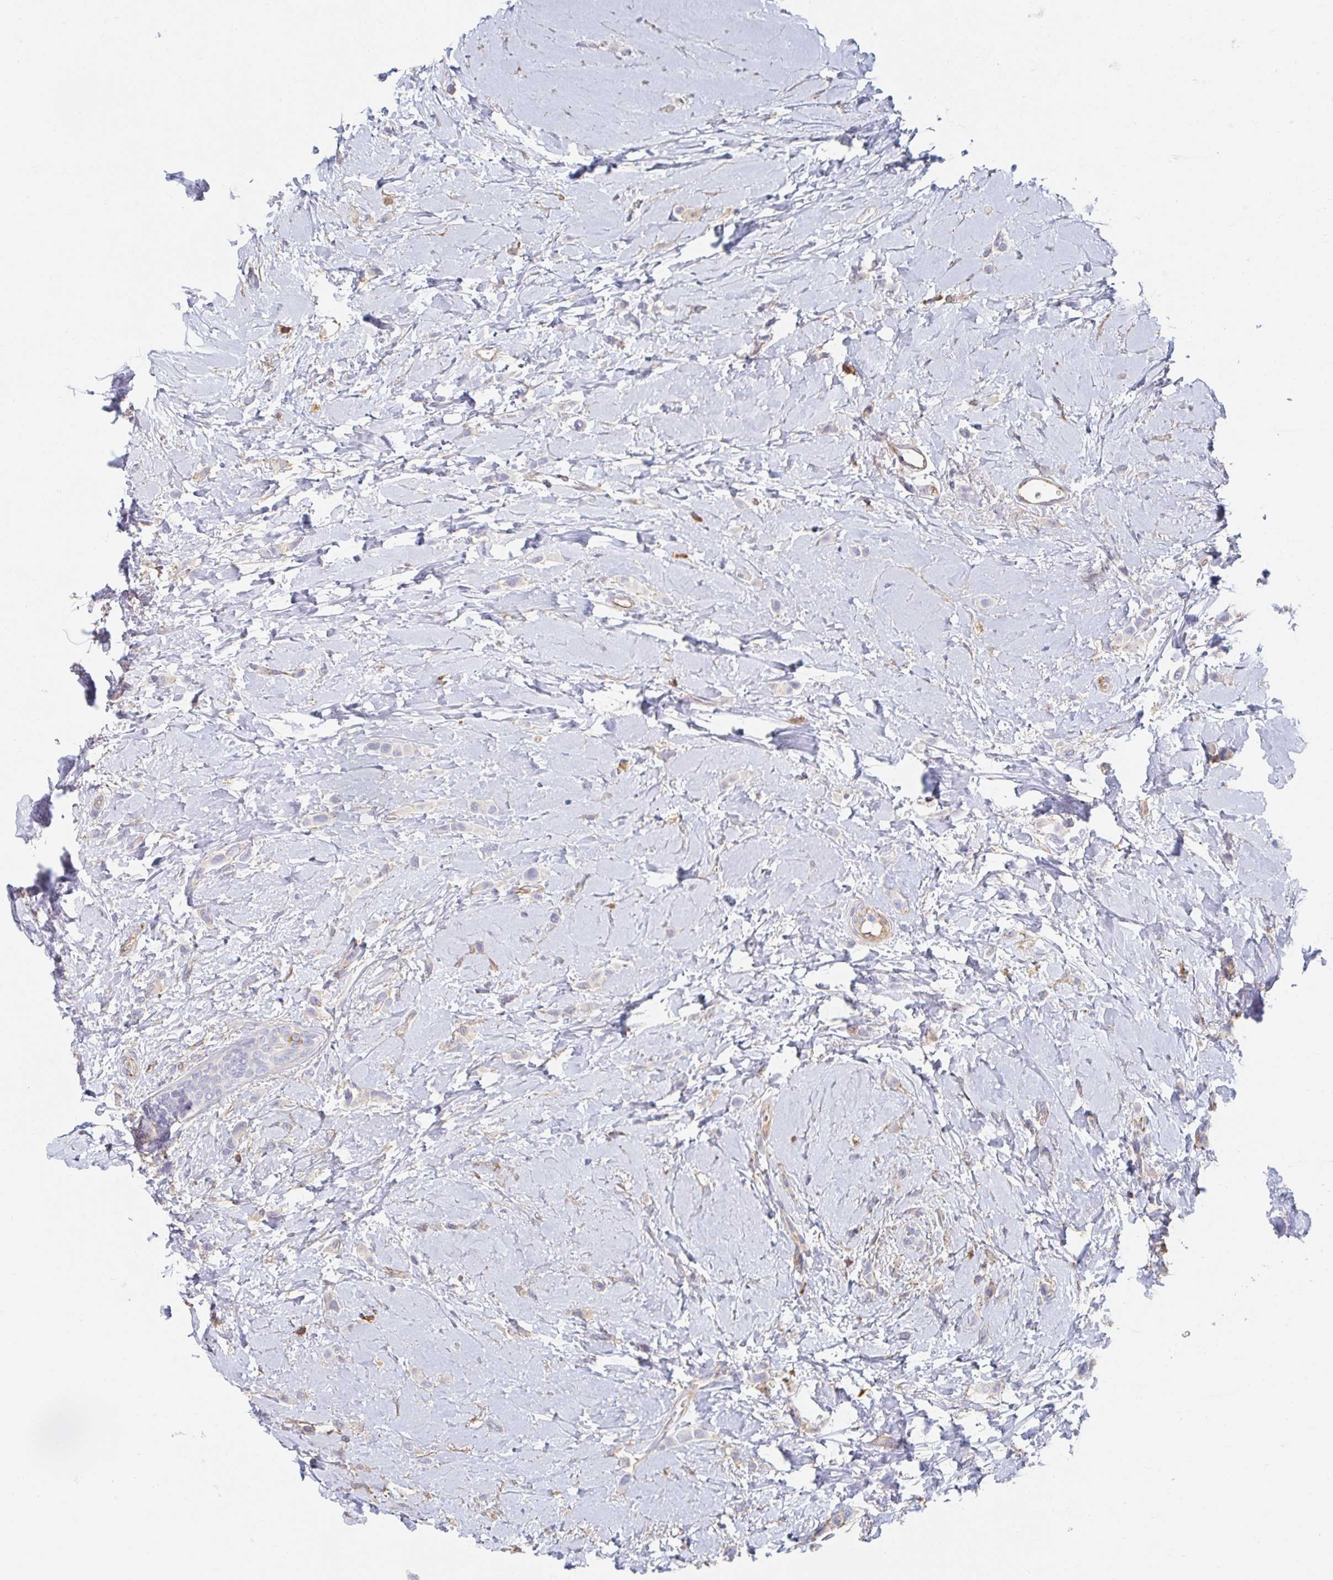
{"staining": {"intensity": "negative", "quantity": "none", "location": "none"}, "tissue": "breast cancer", "cell_type": "Tumor cells", "image_type": "cancer", "snomed": [{"axis": "morphology", "description": "Lobular carcinoma"}, {"axis": "topography", "description": "Breast"}], "caption": "Photomicrograph shows no protein expression in tumor cells of breast cancer (lobular carcinoma) tissue.", "gene": "MYLK2", "patient": {"sex": "female", "age": 66}}